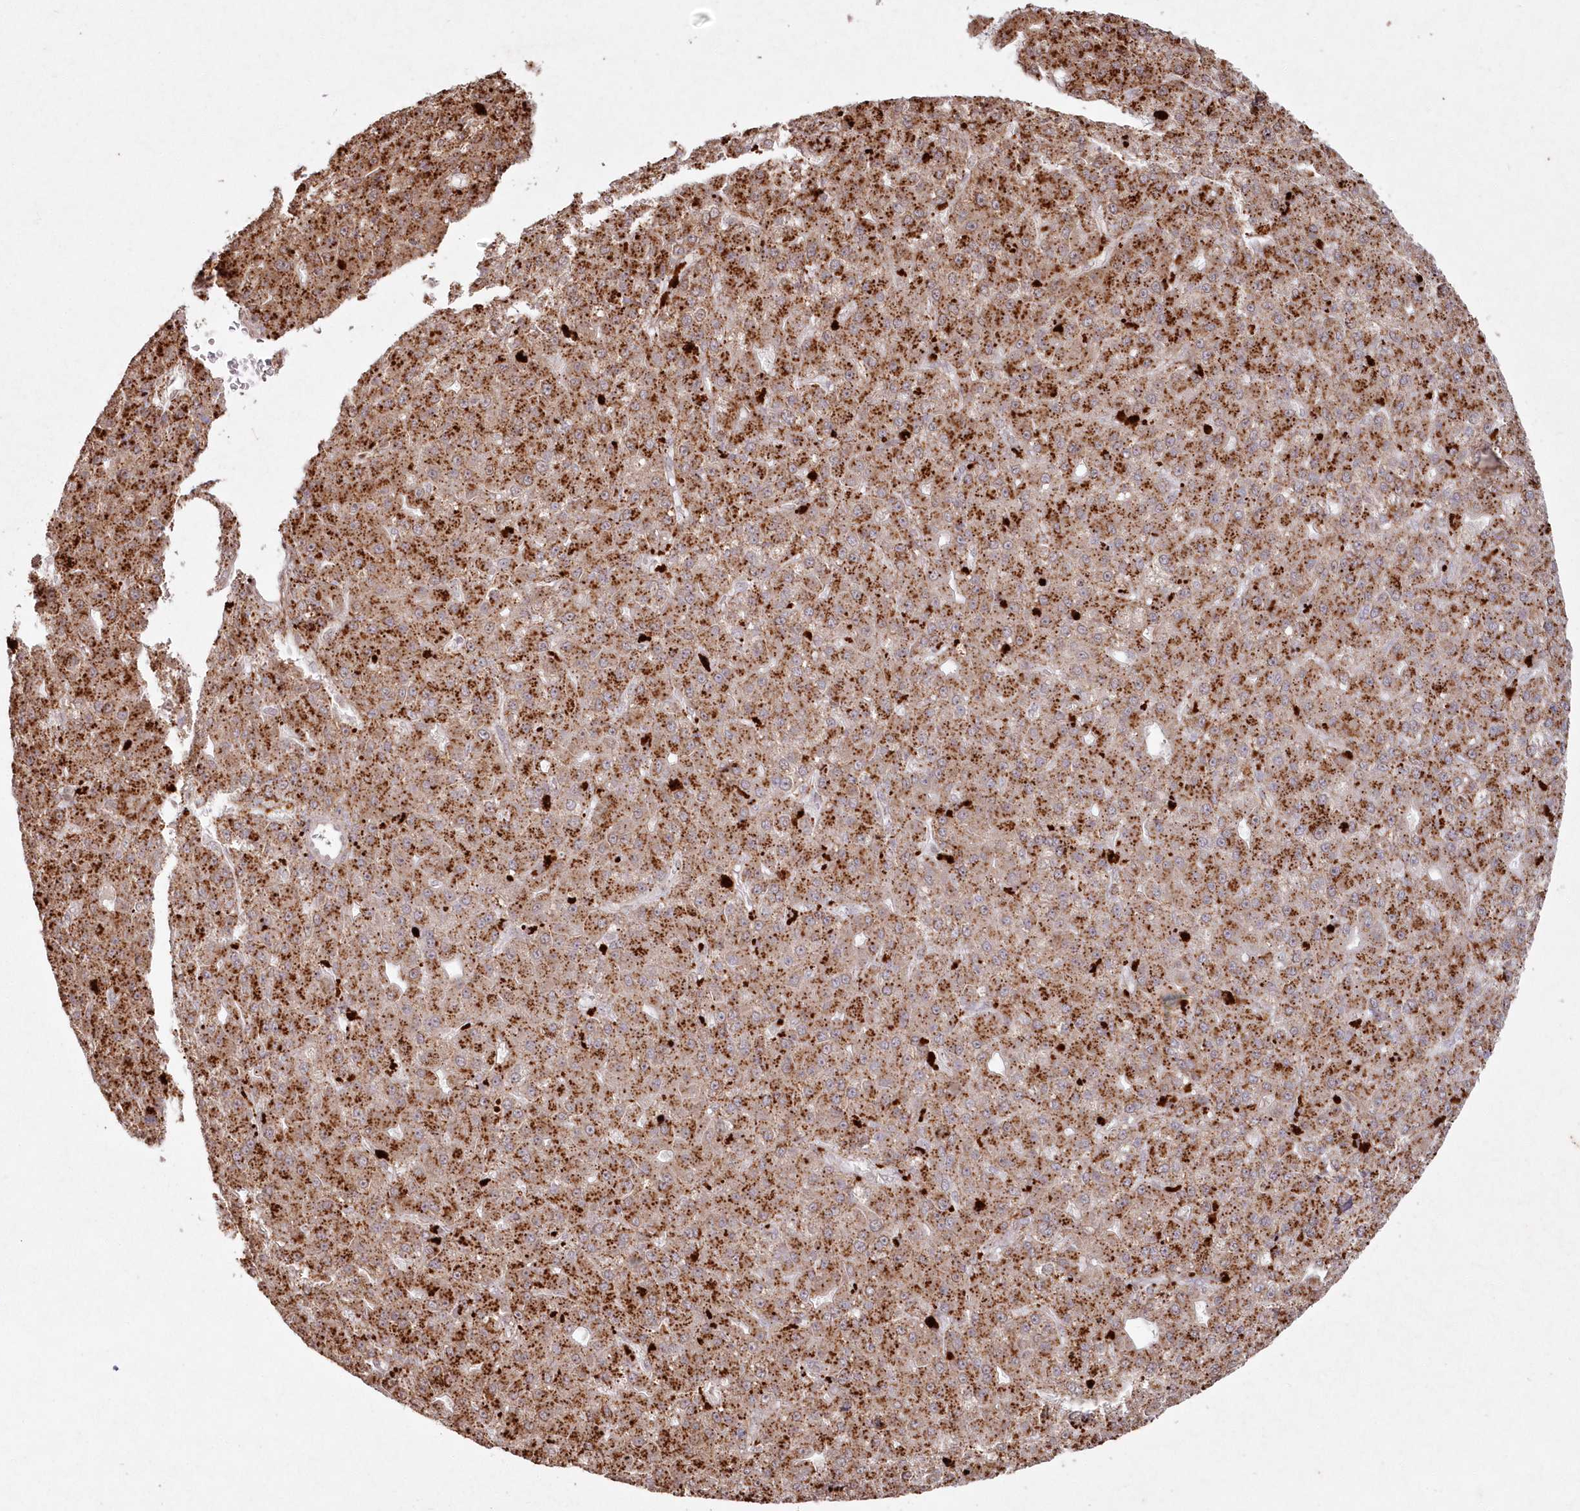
{"staining": {"intensity": "strong", "quantity": ">75%", "location": "cytoplasmic/membranous"}, "tissue": "liver cancer", "cell_type": "Tumor cells", "image_type": "cancer", "snomed": [{"axis": "morphology", "description": "Carcinoma, Hepatocellular, NOS"}, {"axis": "topography", "description": "Liver"}], "caption": "High-power microscopy captured an IHC micrograph of liver cancer (hepatocellular carcinoma), revealing strong cytoplasmic/membranous expression in approximately >75% of tumor cells.", "gene": "ARSB", "patient": {"sex": "male", "age": 67}}